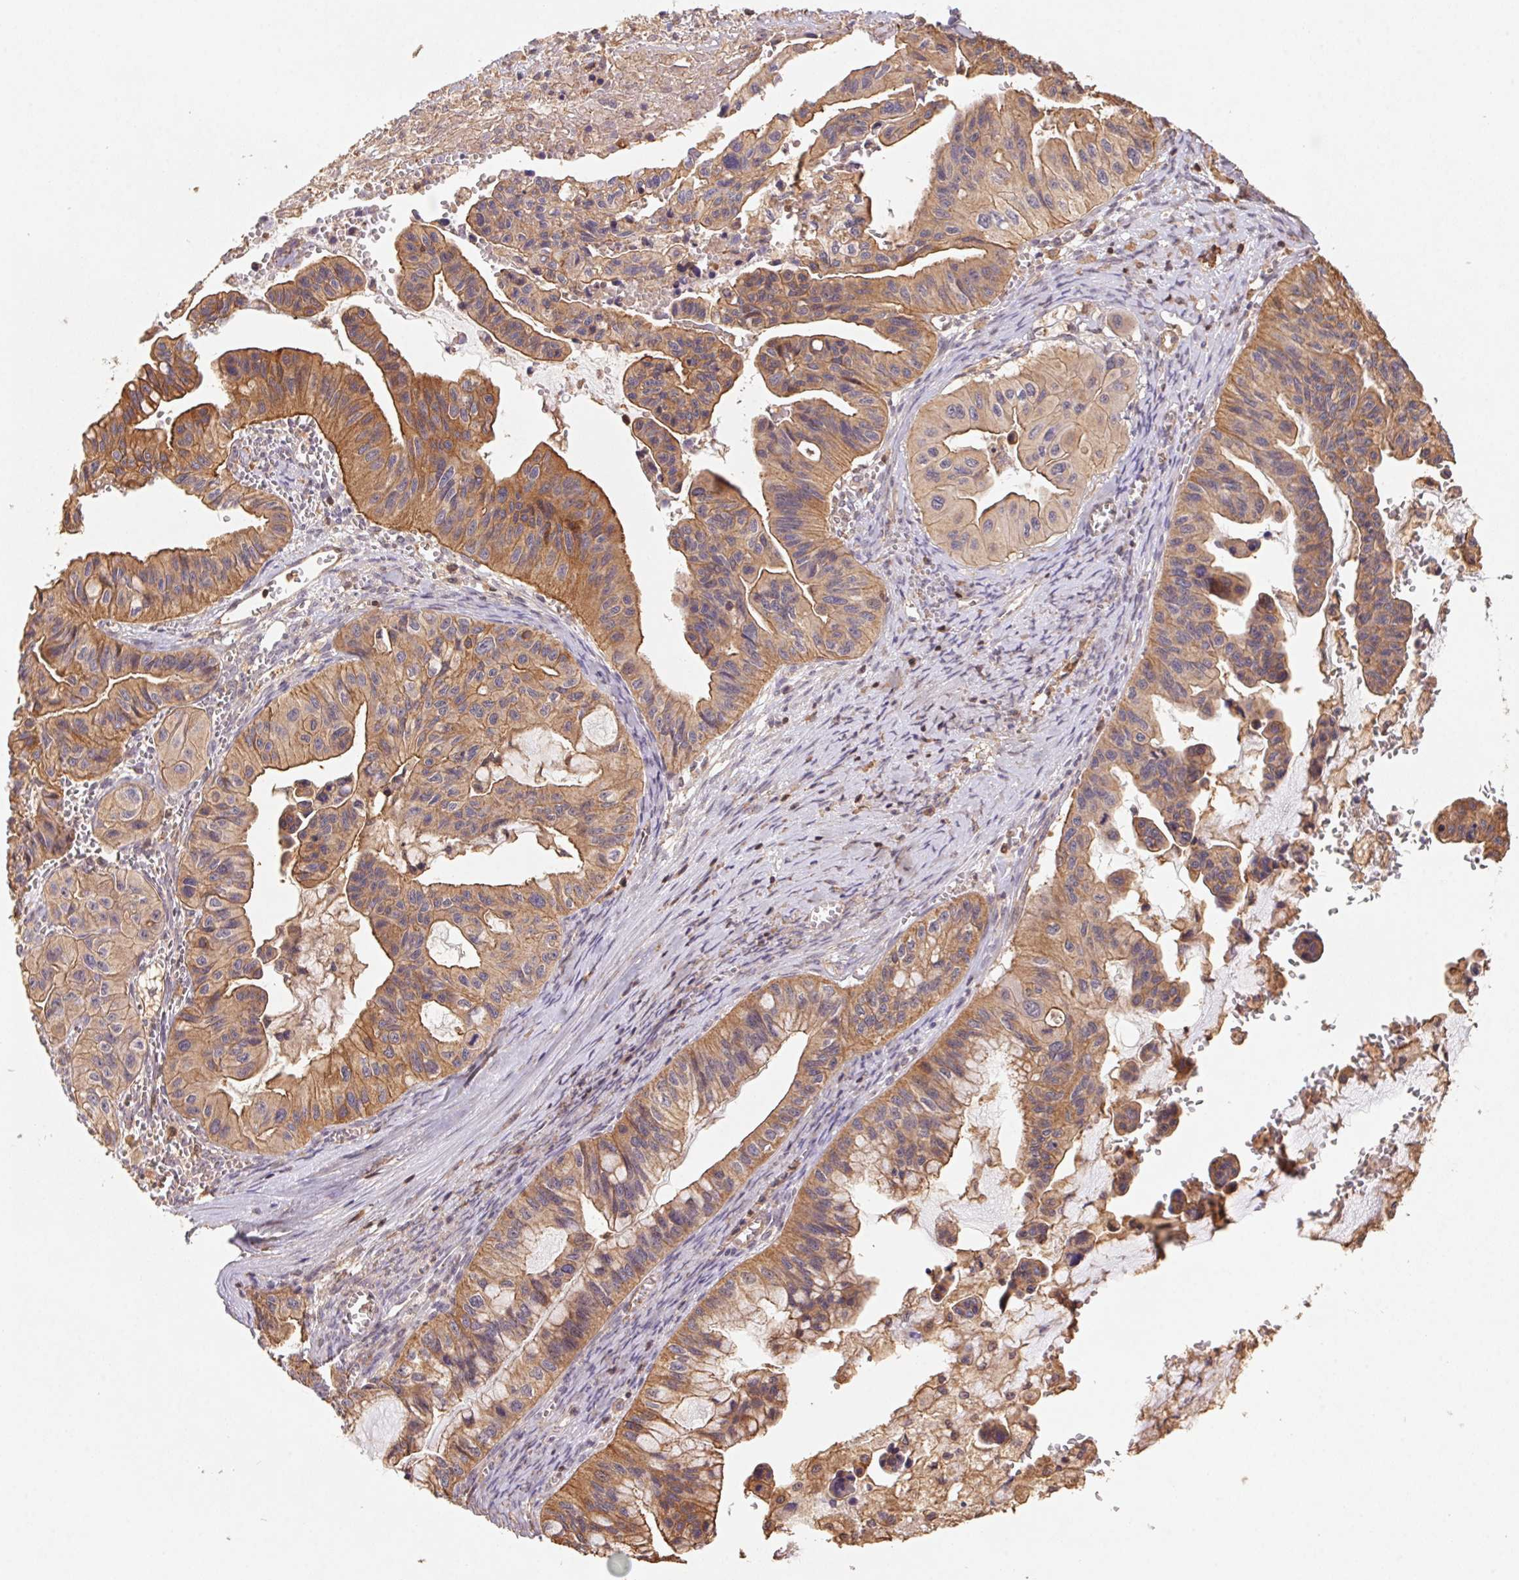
{"staining": {"intensity": "moderate", "quantity": ">75%", "location": "cytoplasmic/membranous"}, "tissue": "ovarian cancer", "cell_type": "Tumor cells", "image_type": "cancer", "snomed": [{"axis": "morphology", "description": "Cystadenocarcinoma, mucinous, NOS"}, {"axis": "topography", "description": "Ovary"}], "caption": "Immunohistochemistry (IHC) (DAB (3,3'-diaminobenzidine)) staining of ovarian cancer displays moderate cytoplasmic/membranous protein expression in approximately >75% of tumor cells. (DAB (3,3'-diaminobenzidine) IHC with brightfield microscopy, high magnification).", "gene": "ATG10", "patient": {"sex": "female", "age": 72}}